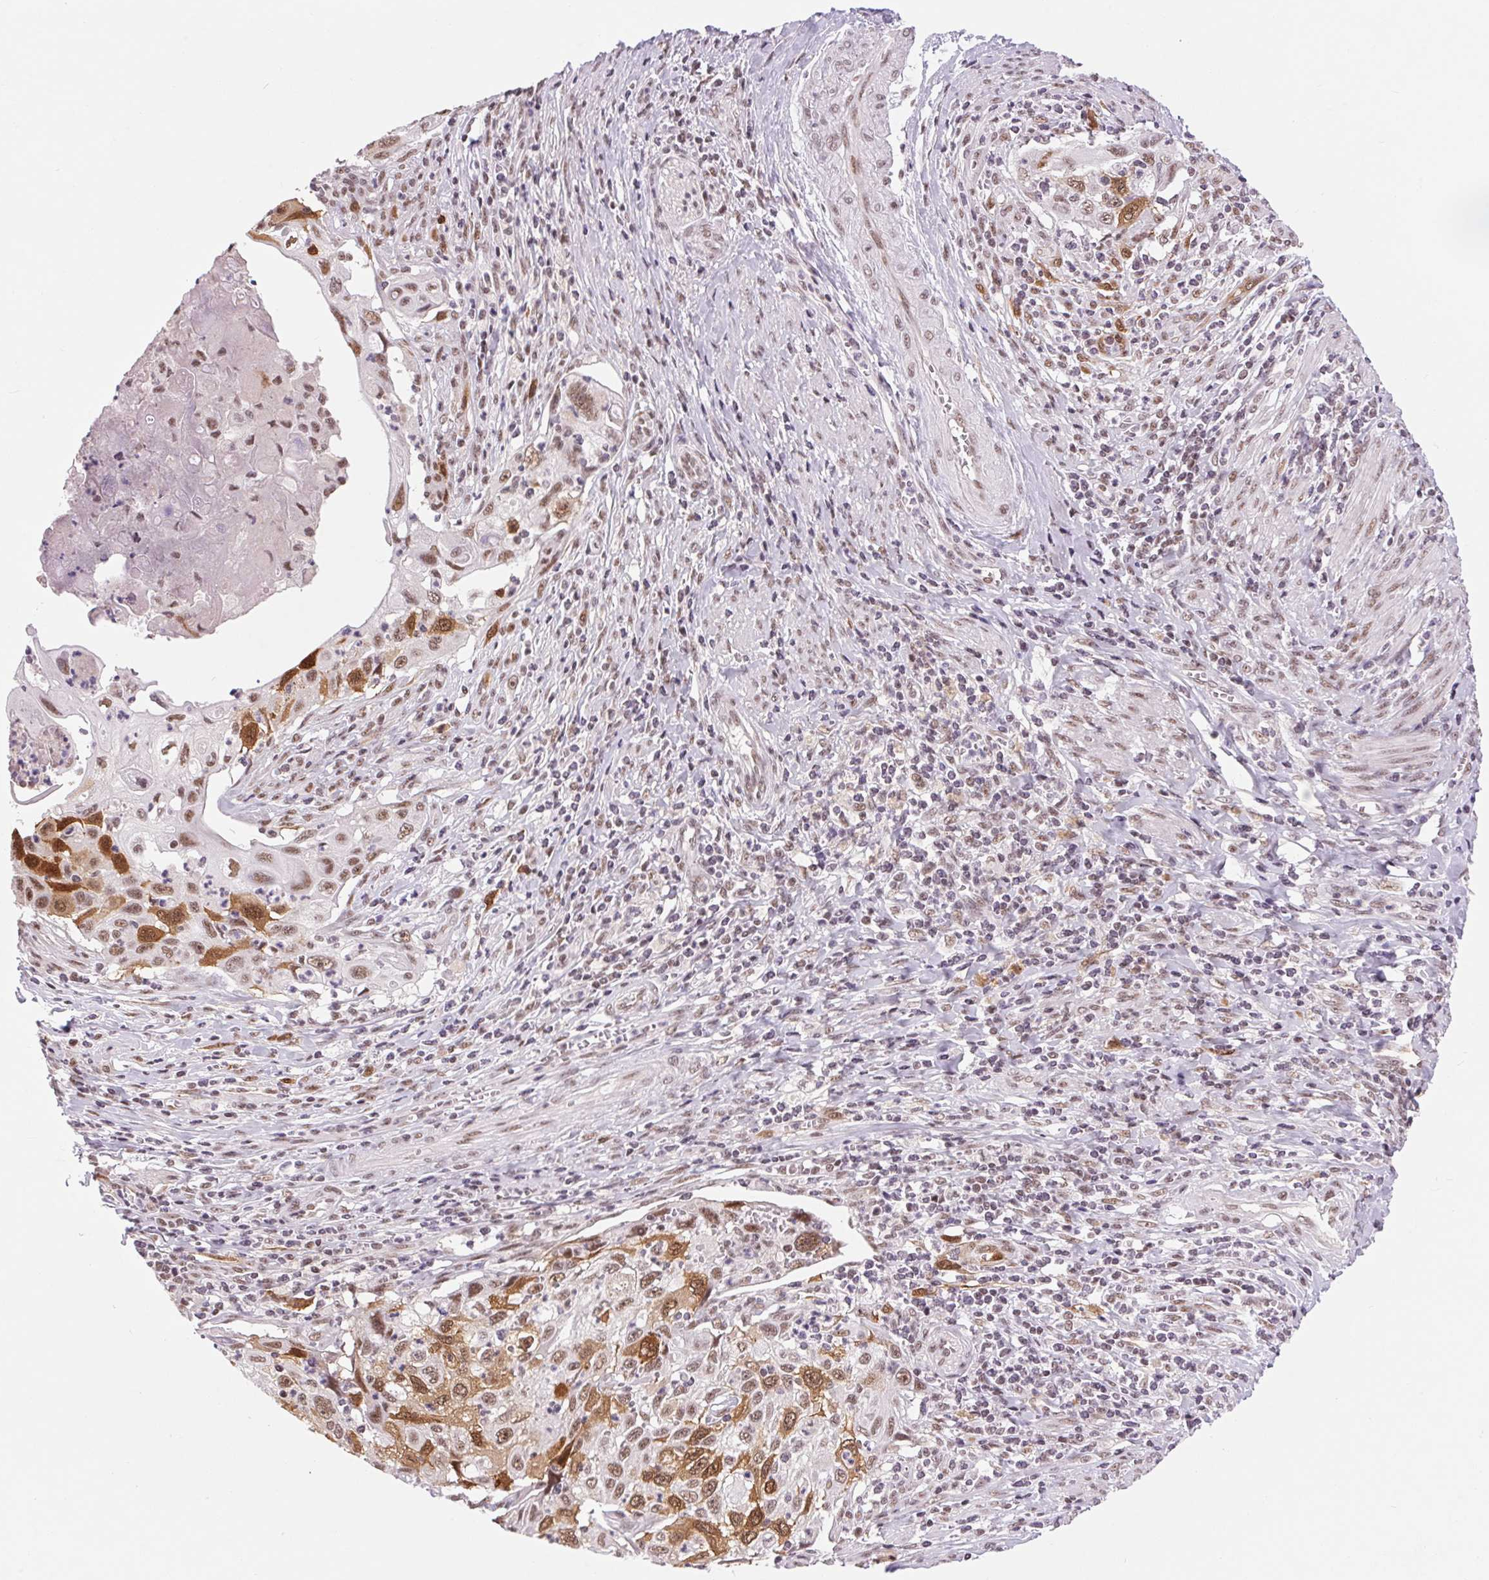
{"staining": {"intensity": "moderate", "quantity": ">75%", "location": "cytoplasmic/membranous,nuclear"}, "tissue": "cervical cancer", "cell_type": "Tumor cells", "image_type": "cancer", "snomed": [{"axis": "morphology", "description": "Squamous cell carcinoma, NOS"}, {"axis": "topography", "description": "Cervix"}], "caption": "This micrograph shows IHC staining of cervical cancer (squamous cell carcinoma), with medium moderate cytoplasmic/membranous and nuclear expression in approximately >75% of tumor cells.", "gene": "CD2BP2", "patient": {"sex": "female", "age": 70}}